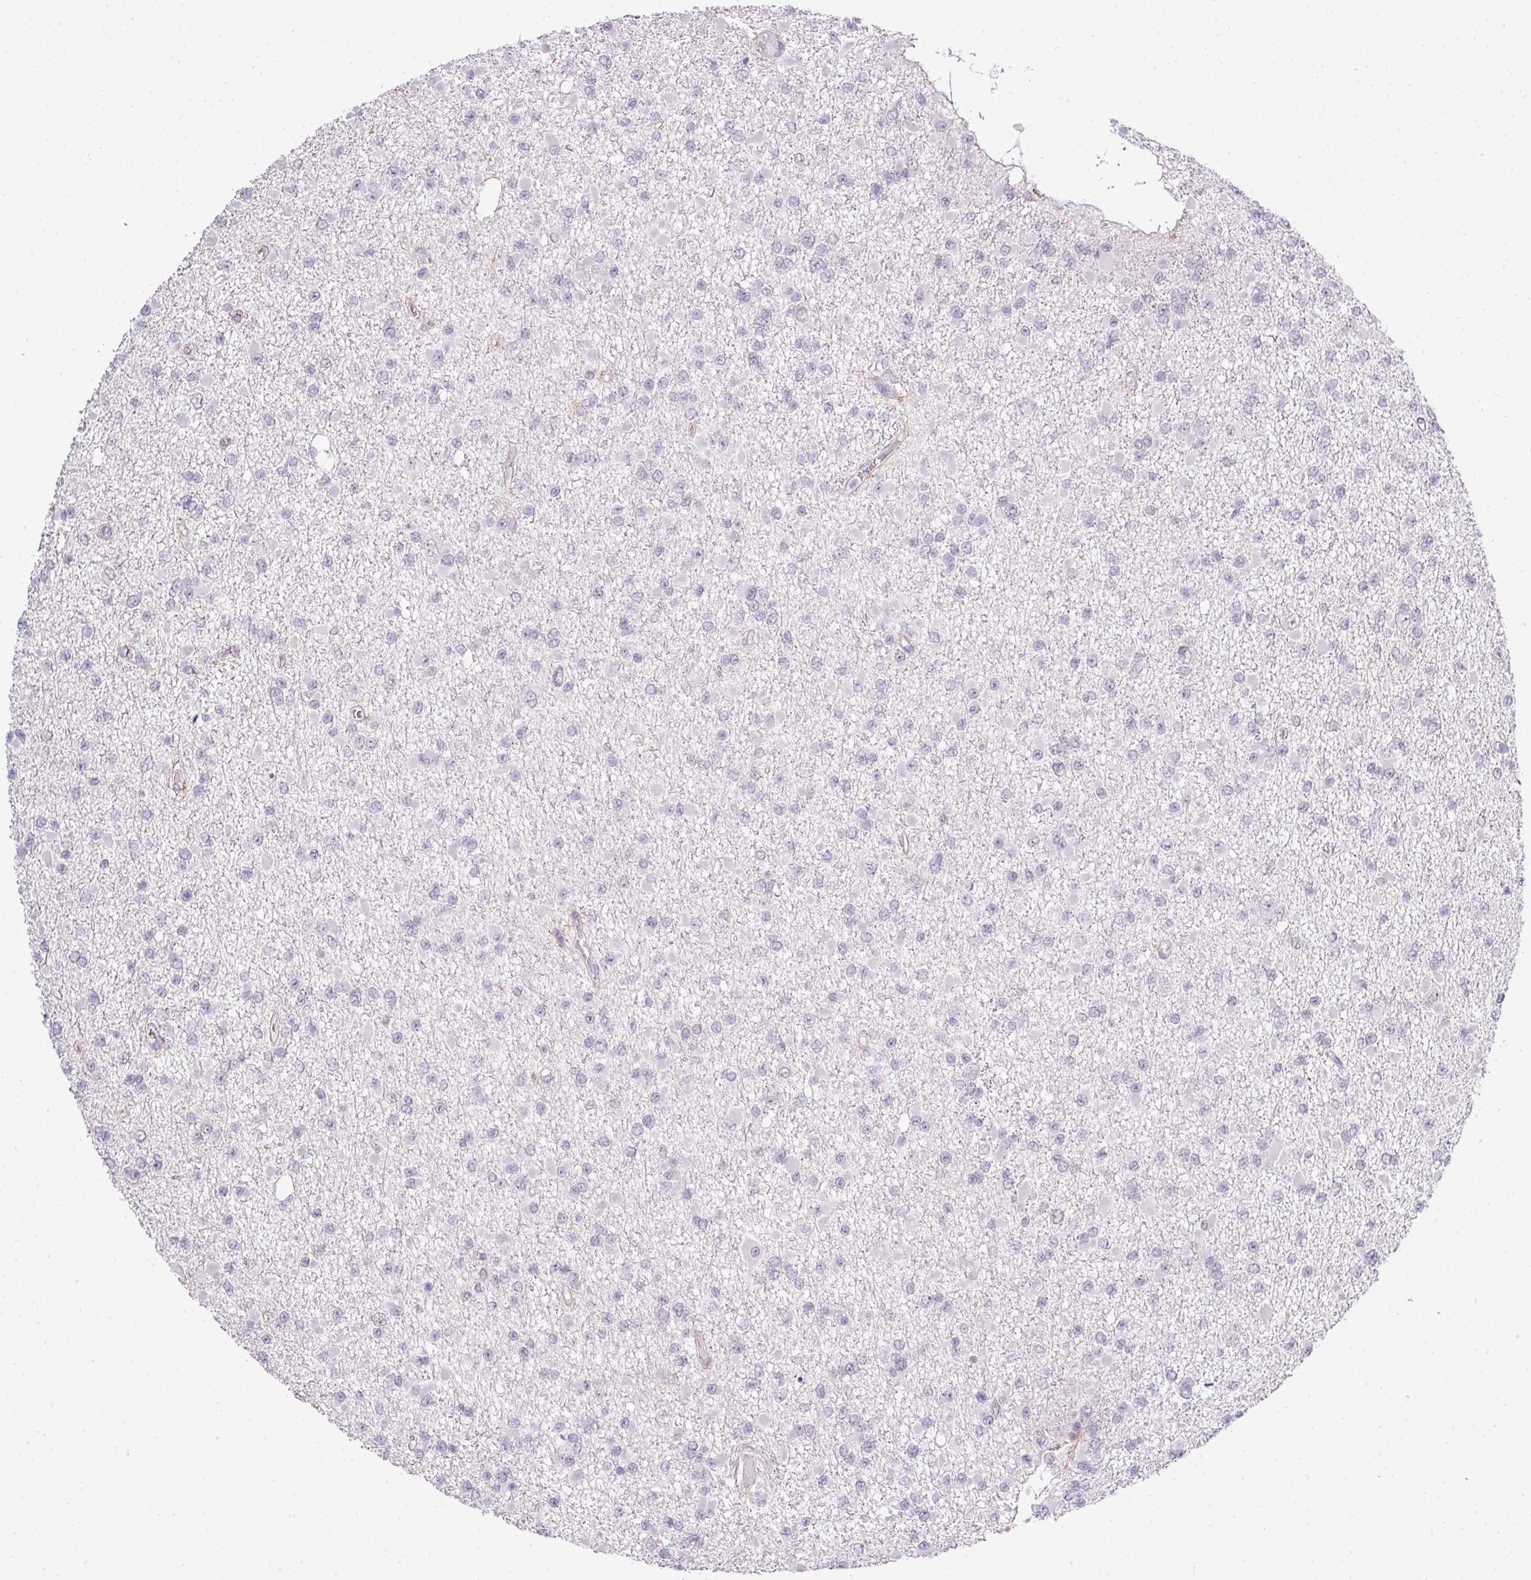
{"staining": {"intensity": "negative", "quantity": "none", "location": "none"}, "tissue": "glioma", "cell_type": "Tumor cells", "image_type": "cancer", "snomed": [{"axis": "morphology", "description": "Glioma, malignant, Low grade"}, {"axis": "topography", "description": "Brain"}], "caption": "Tumor cells show no significant staining in glioma. (DAB immunohistochemistry (IHC), high magnification).", "gene": "ZNF688", "patient": {"sex": "female", "age": 22}}